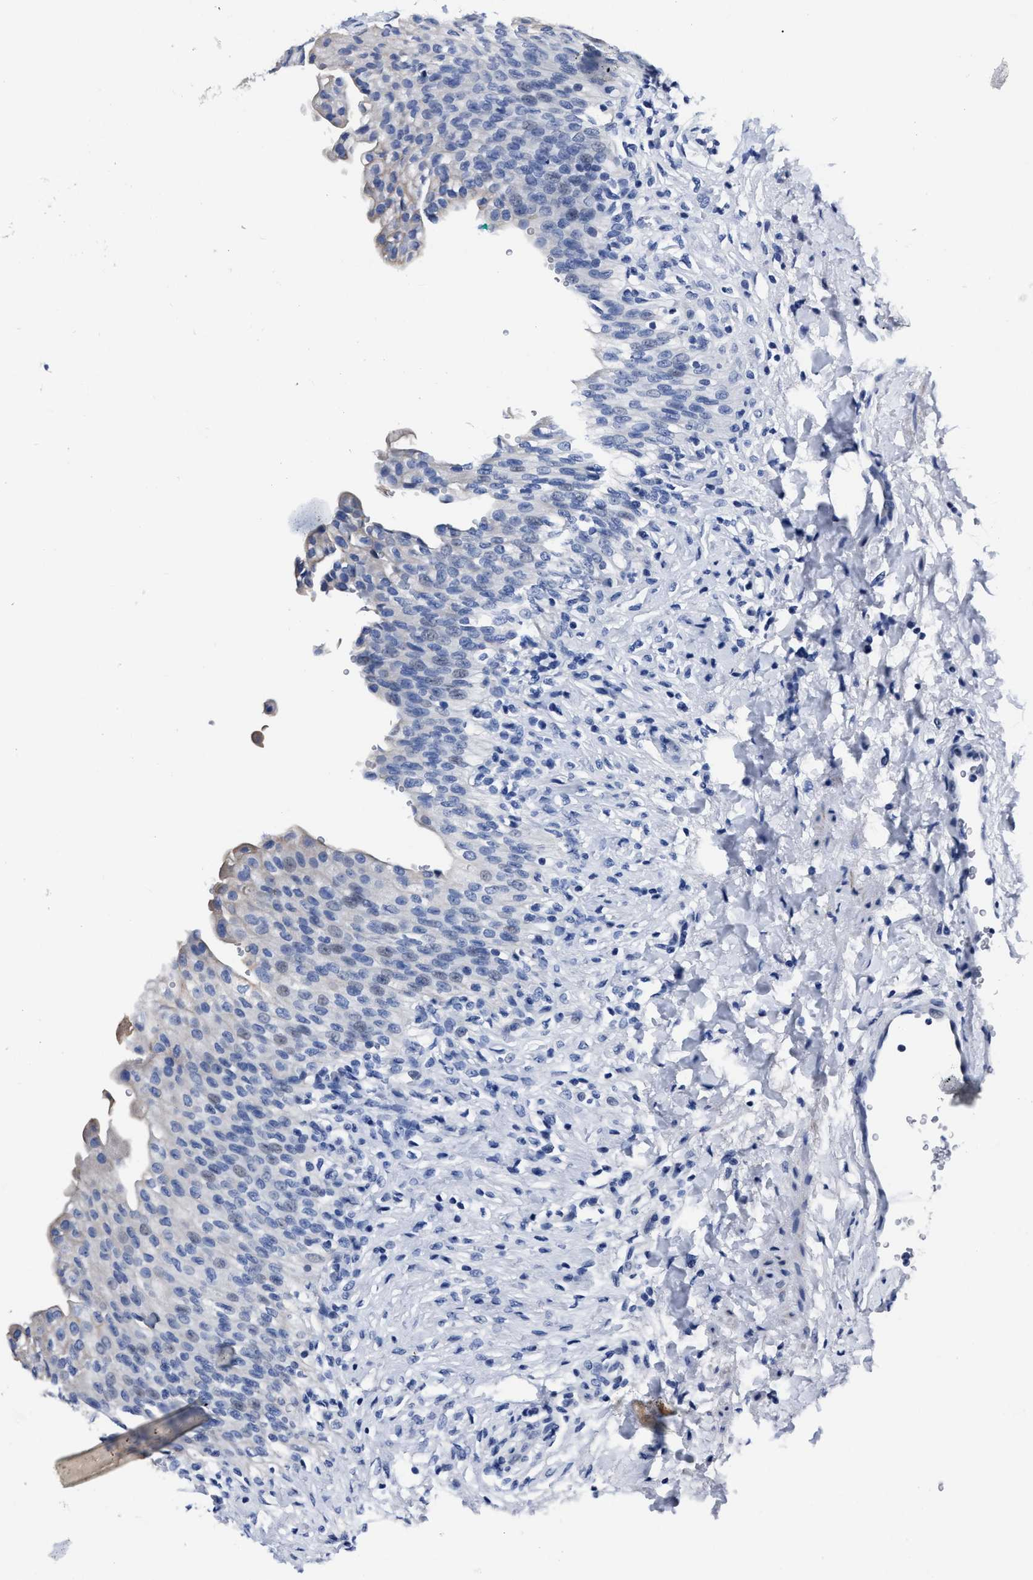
{"staining": {"intensity": "negative", "quantity": "none", "location": "none"}, "tissue": "urinary bladder", "cell_type": "Urothelial cells", "image_type": "normal", "snomed": [{"axis": "morphology", "description": "Urothelial carcinoma, High grade"}, {"axis": "topography", "description": "Urinary bladder"}], "caption": "Urothelial cells are negative for brown protein staining in normal urinary bladder. (DAB (3,3'-diaminobenzidine) immunohistochemistry, high magnification).", "gene": "MOV10L1", "patient": {"sex": "male", "age": 46}}